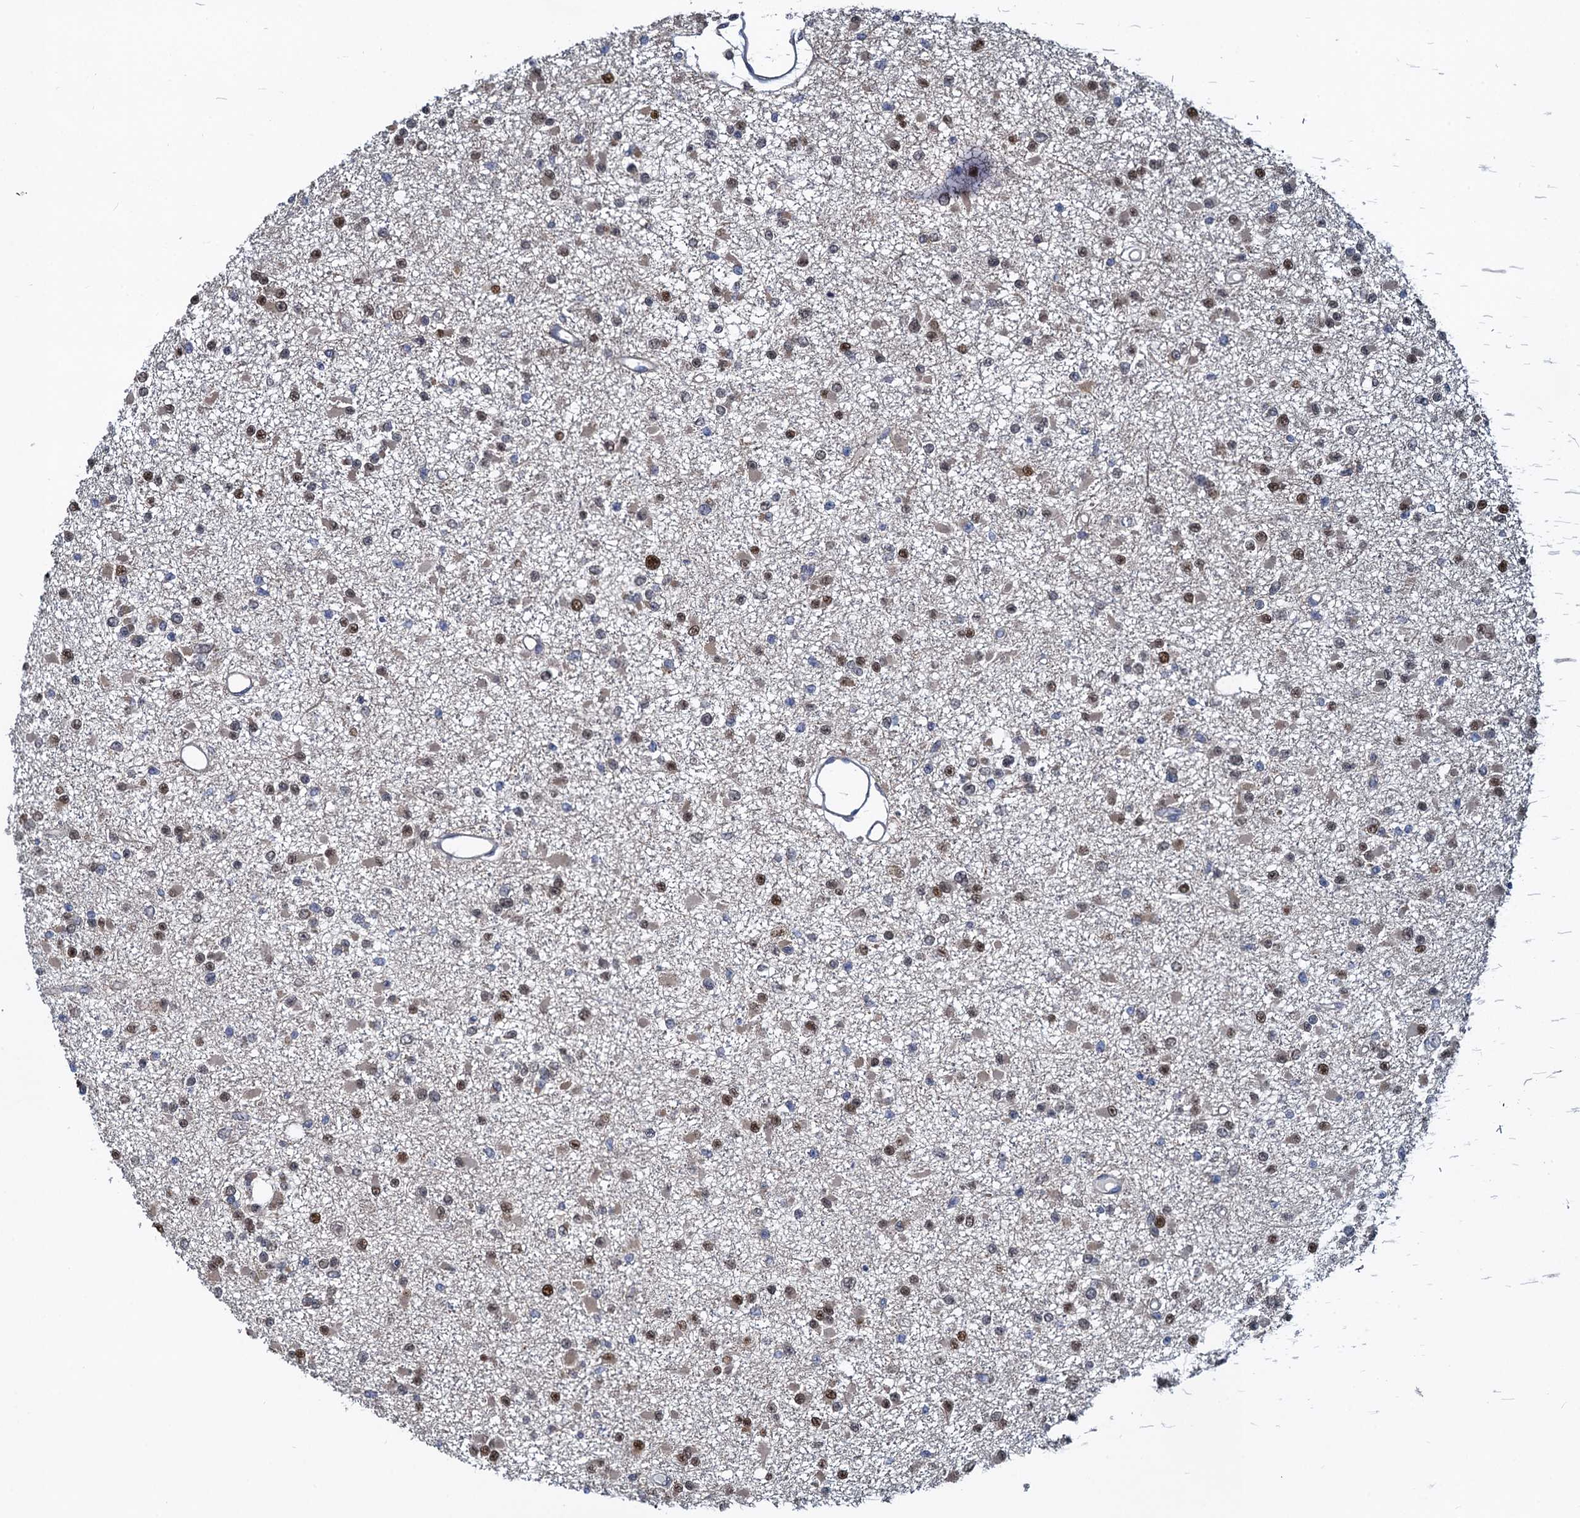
{"staining": {"intensity": "moderate", "quantity": "25%-75%", "location": "nuclear"}, "tissue": "glioma", "cell_type": "Tumor cells", "image_type": "cancer", "snomed": [{"axis": "morphology", "description": "Glioma, malignant, Low grade"}, {"axis": "topography", "description": "Brain"}], "caption": "Glioma tissue displays moderate nuclear positivity in approximately 25%-75% of tumor cells, visualized by immunohistochemistry.", "gene": "RNF125", "patient": {"sex": "female", "age": 22}}